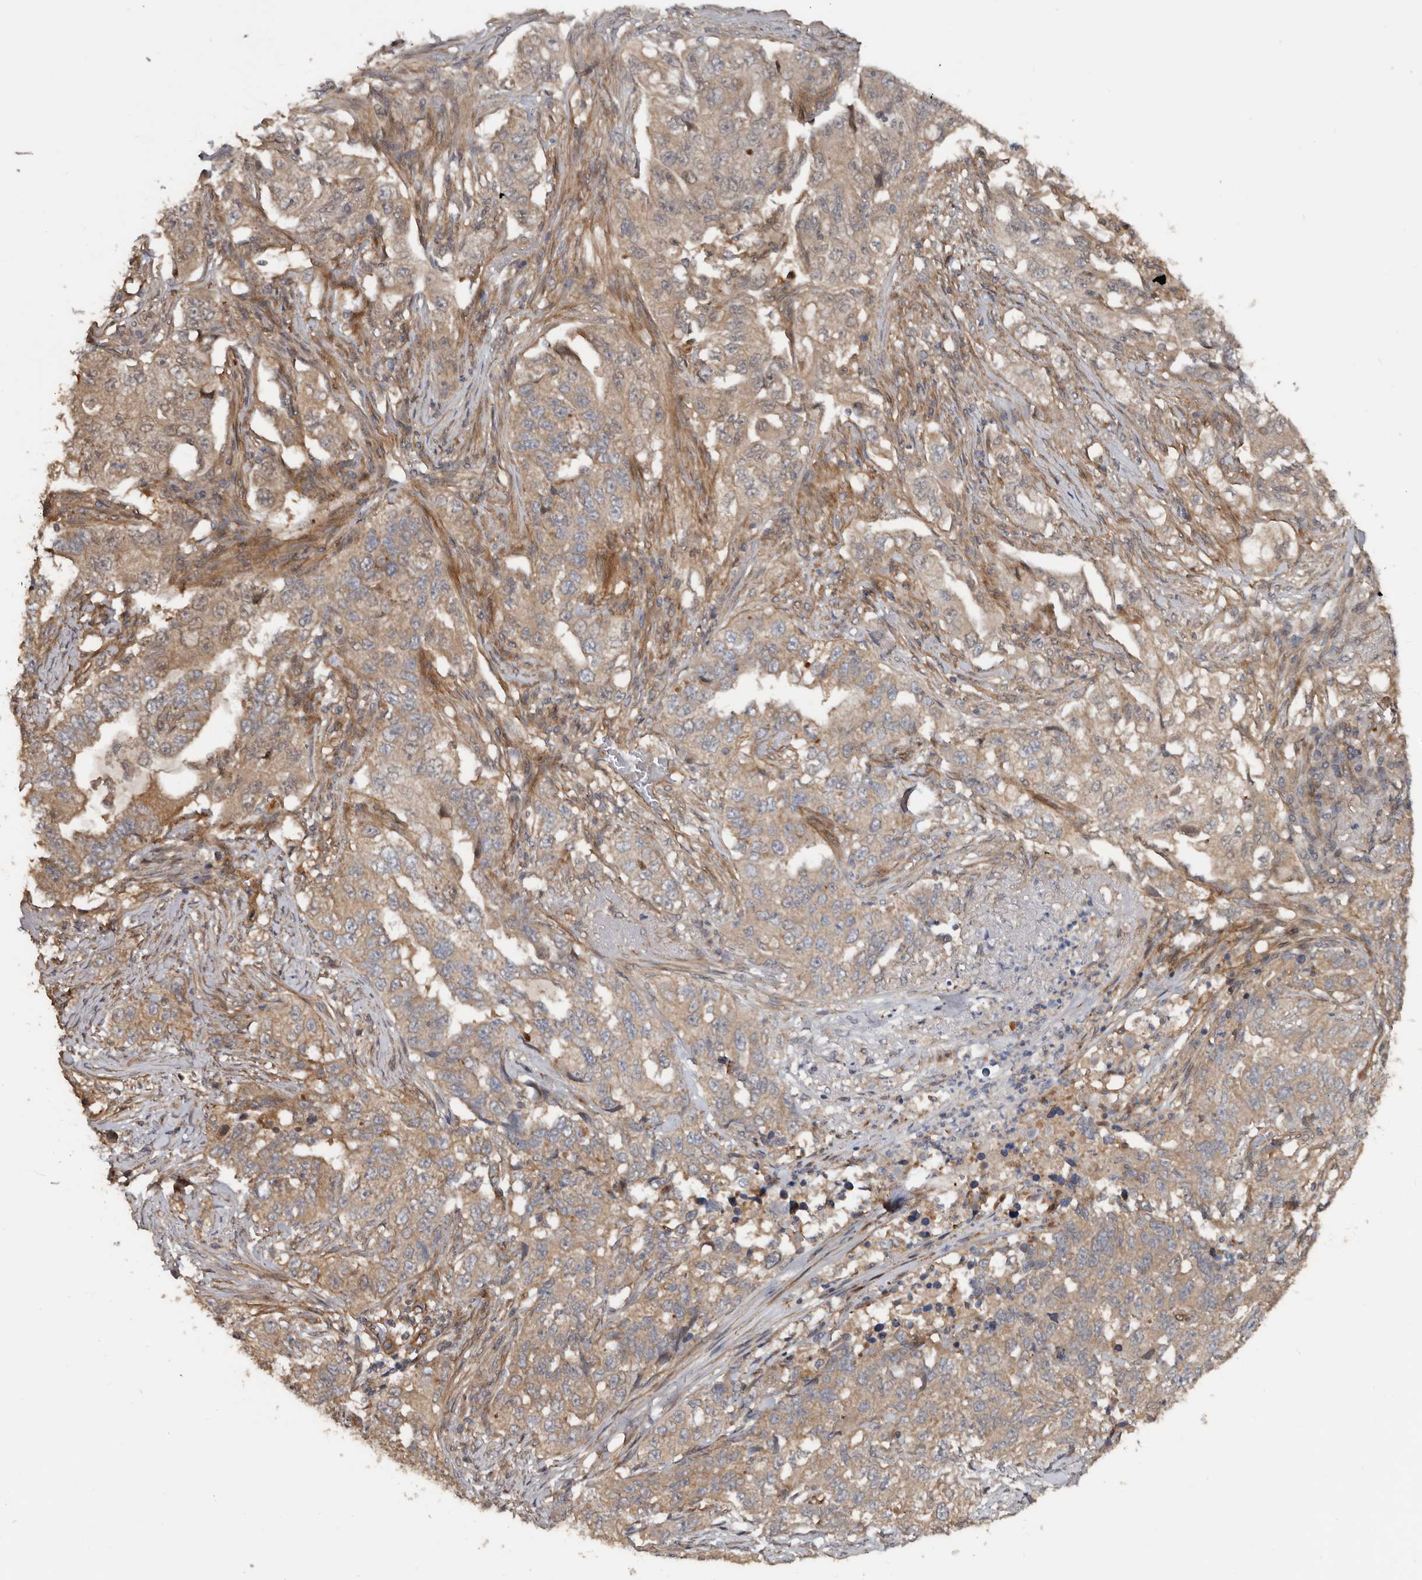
{"staining": {"intensity": "weak", "quantity": ">75%", "location": "cytoplasmic/membranous"}, "tissue": "lung cancer", "cell_type": "Tumor cells", "image_type": "cancer", "snomed": [{"axis": "morphology", "description": "Adenocarcinoma, NOS"}, {"axis": "topography", "description": "Lung"}], "caption": "IHC histopathology image of neoplastic tissue: human adenocarcinoma (lung) stained using IHC reveals low levels of weak protein expression localized specifically in the cytoplasmic/membranous of tumor cells, appearing as a cytoplasmic/membranous brown color.", "gene": "EXOC3L1", "patient": {"sex": "female", "age": 51}}